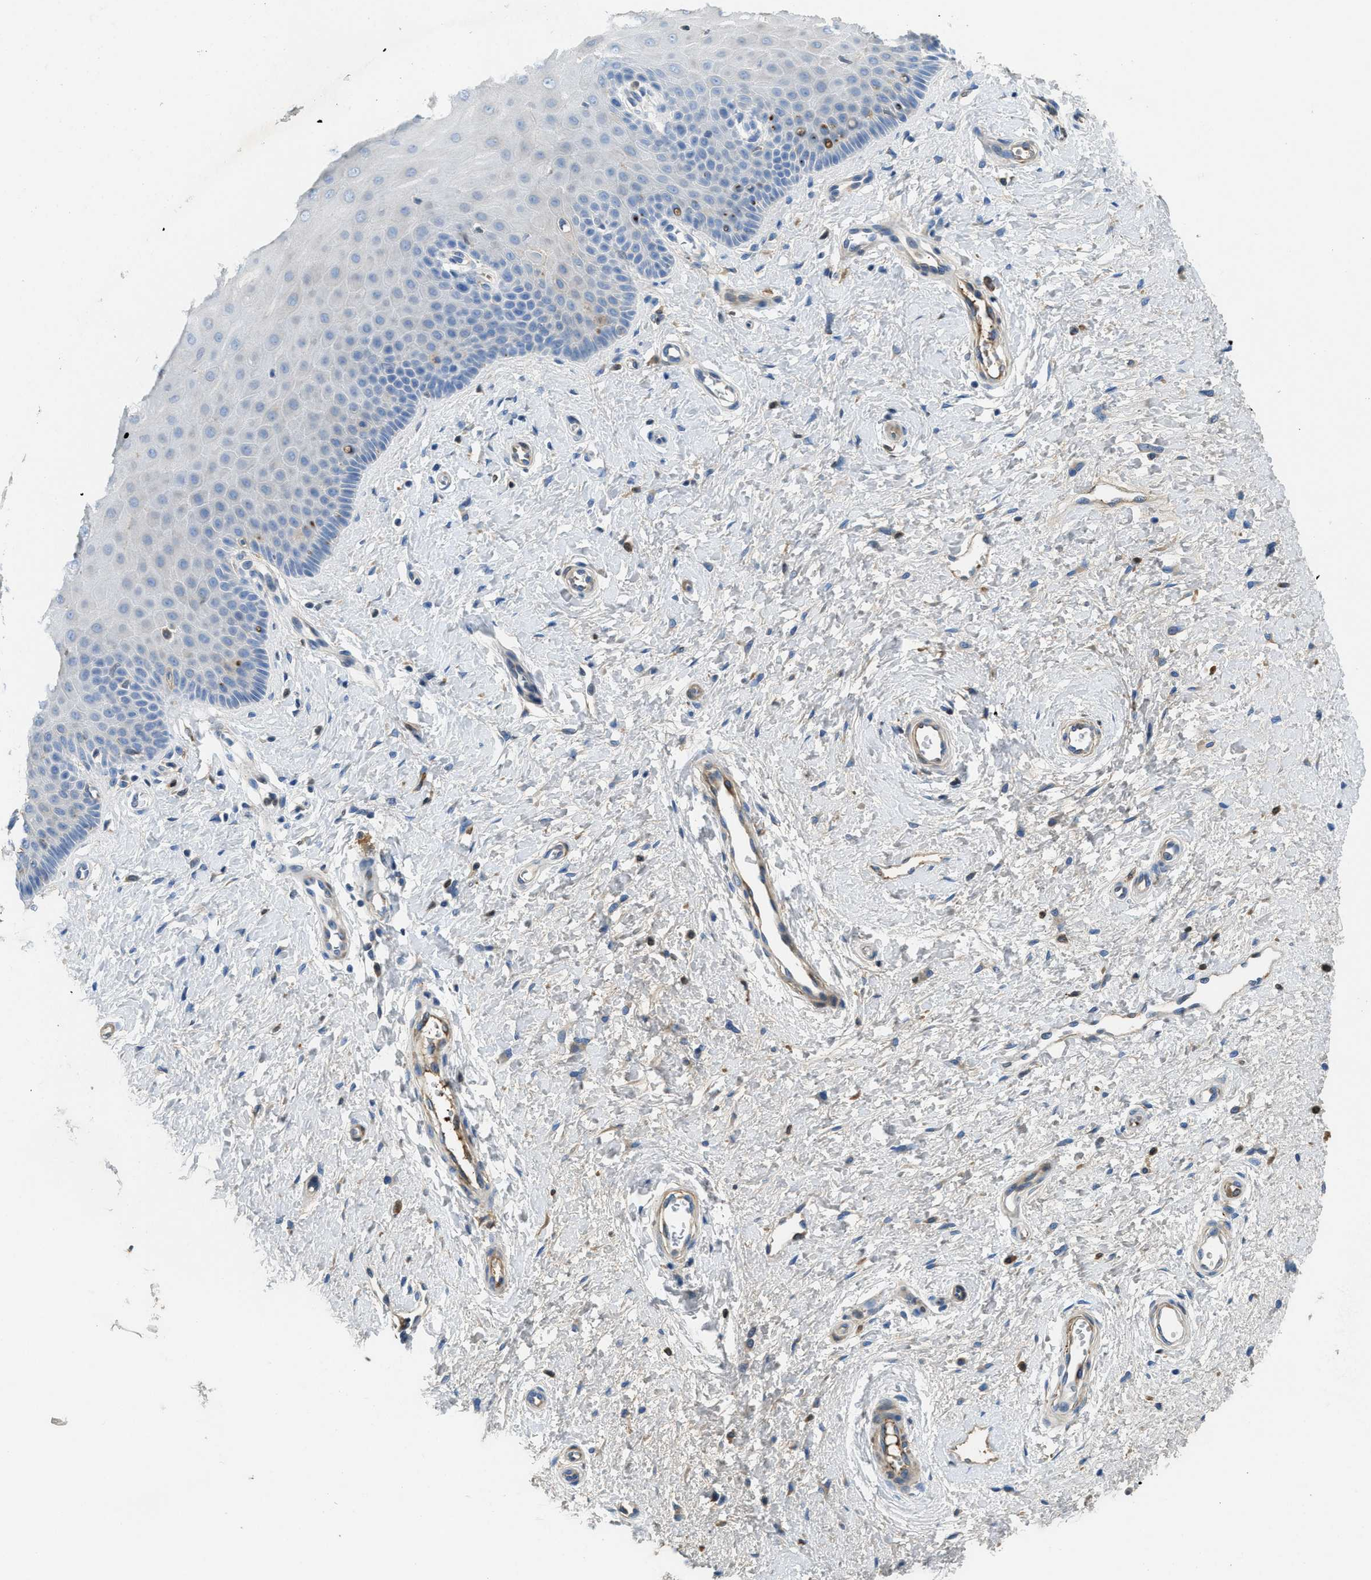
{"staining": {"intensity": "negative", "quantity": "none", "location": "none"}, "tissue": "cervix", "cell_type": "Glandular cells", "image_type": "normal", "snomed": [{"axis": "morphology", "description": "Normal tissue, NOS"}, {"axis": "topography", "description": "Cervix"}], "caption": "Immunohistochemistry micrograph of normal cervix stained for a protein (brown), which displays no staining in glandular cells.", "gene": "MPDU1", "patient": {"sex": "female", "age": 55}}